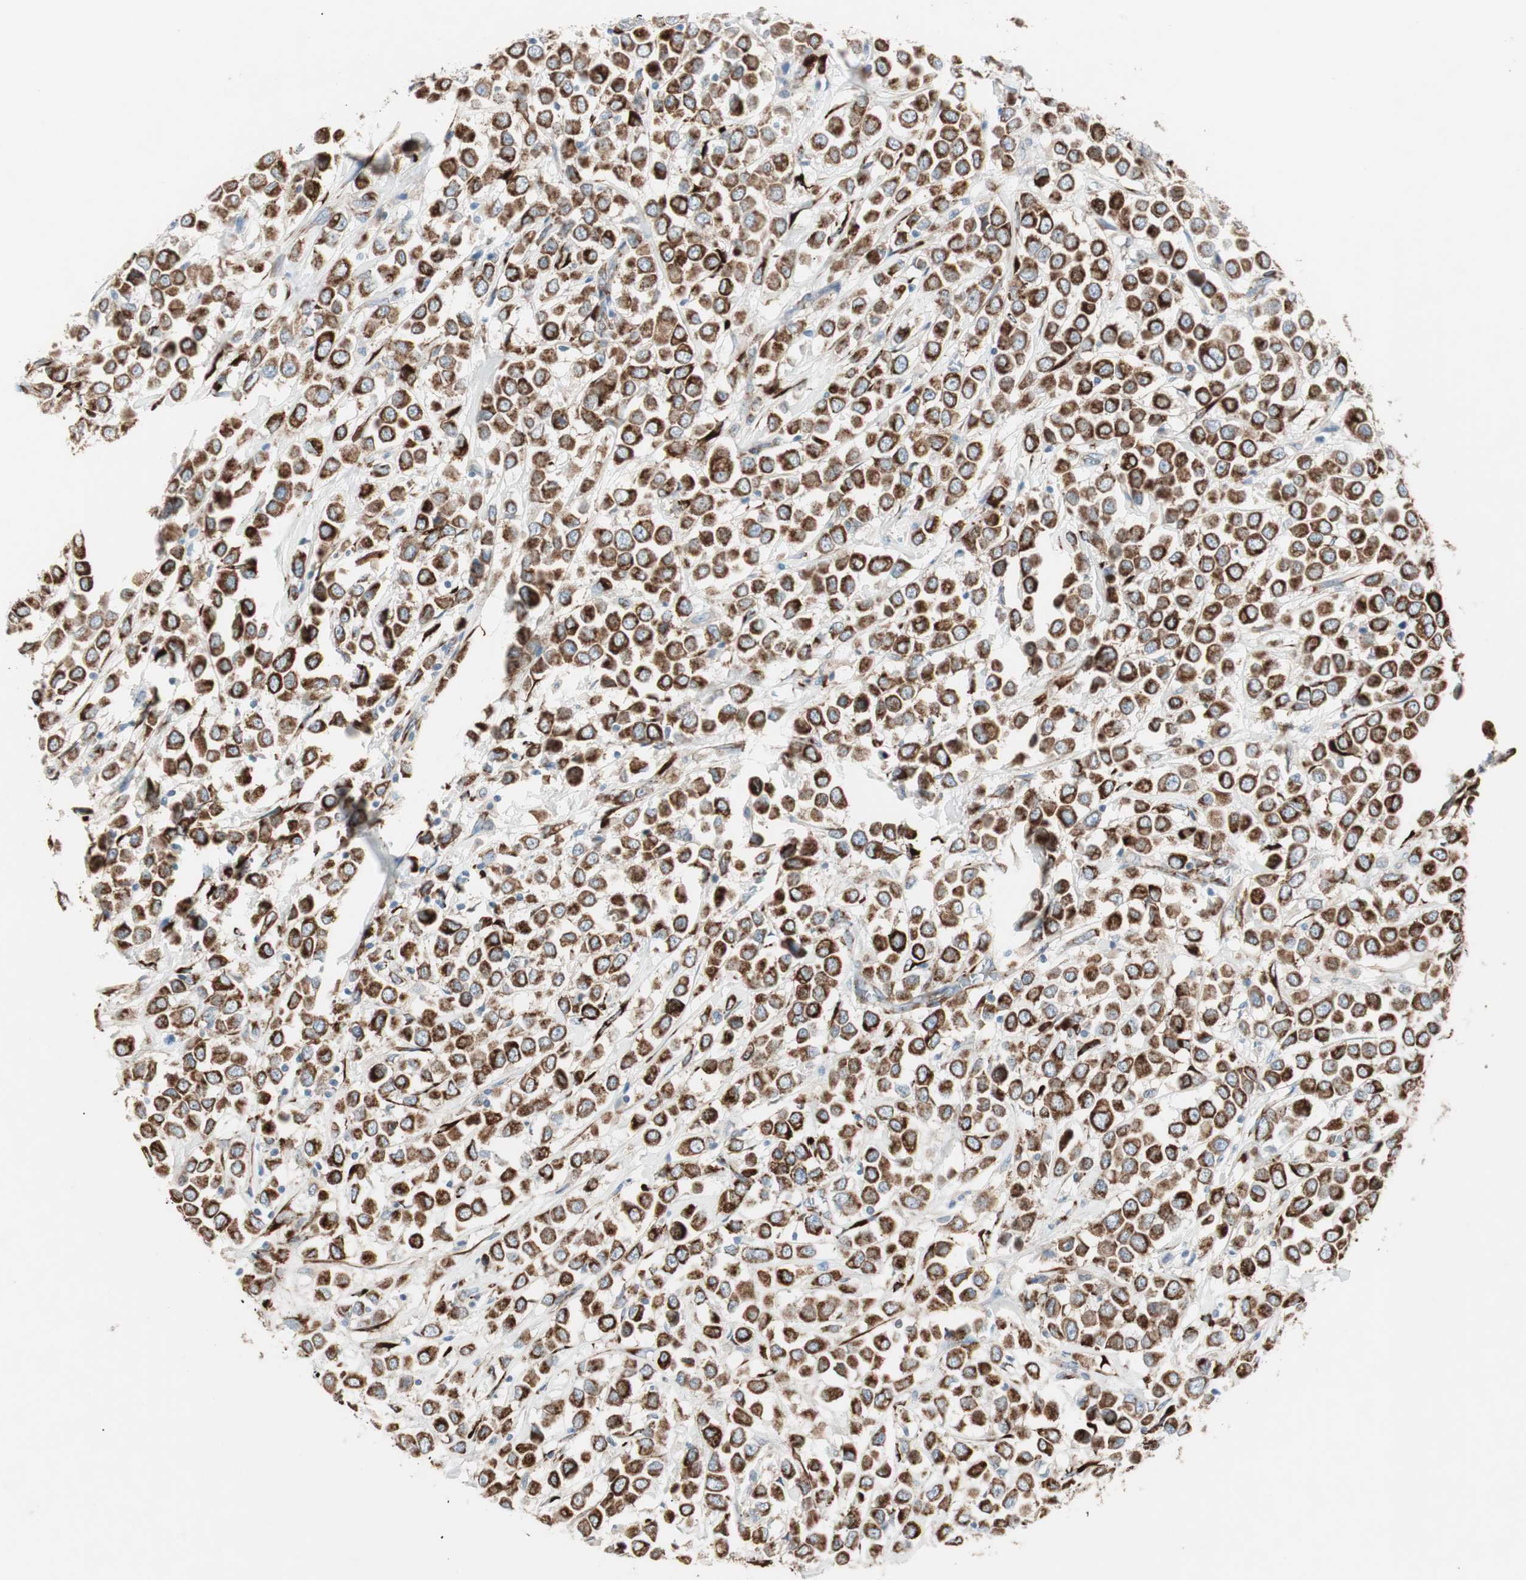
{"staining": {"intensity": "strong", "quantity": ">75%", "location": "cytoplasmic/membranous"}, "tissue": "breast cancer", "cell_type": "Tumor cells", "image_type": "cancer", "snomed": [{"axis": "morphology", "description": "Duct carcinoma"}, {"axis": "topography", "description": "Breast"}], "caption": "An image of human breast intraductal carcinoma stained for a protein reveals strong cytoplasmic/membranous brown staining in tumor cells.", "gene": "P4HTM", "patient": {"sex": "female", "age": 61}}